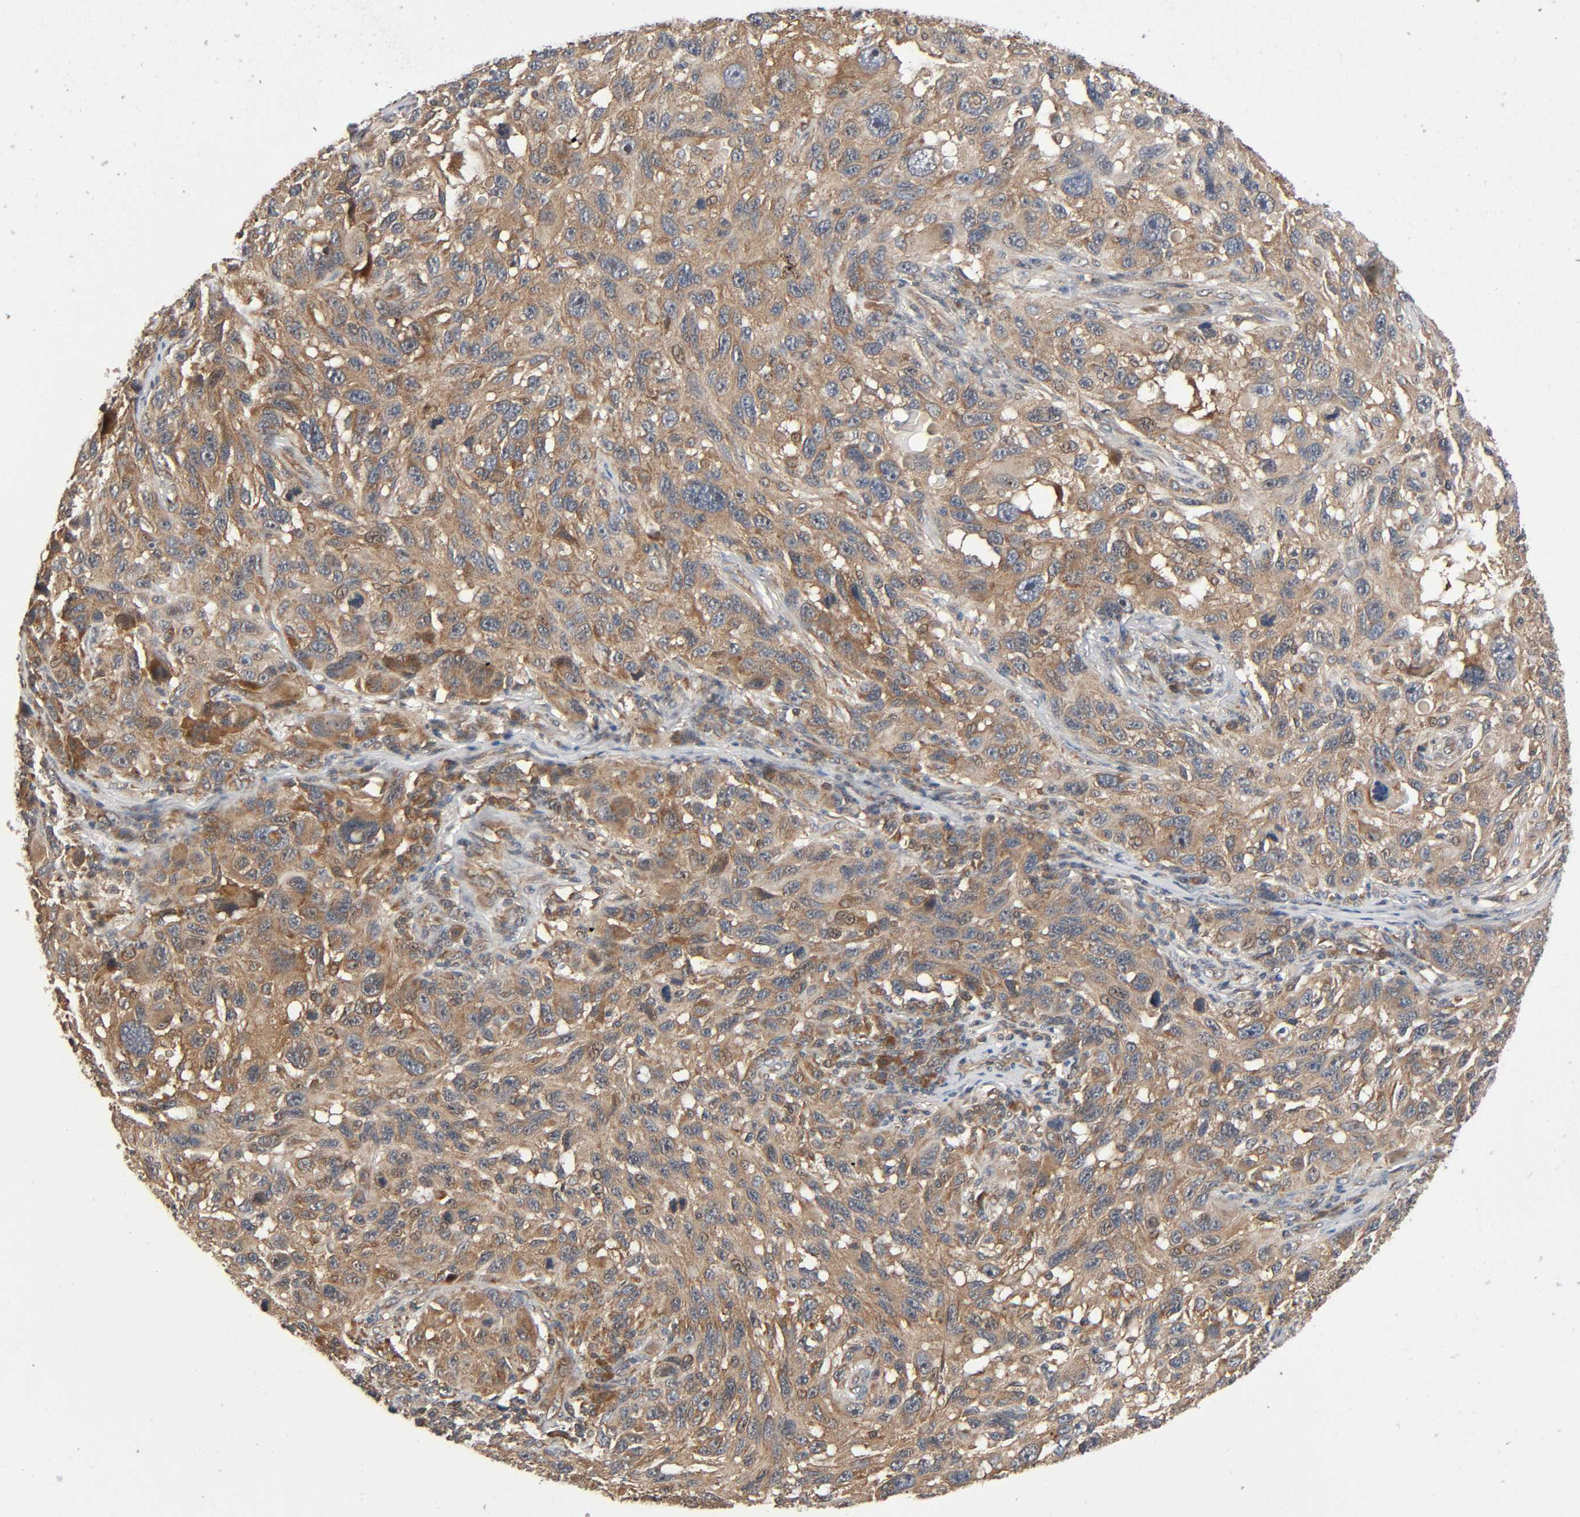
{"staining": {"intensity": "moderate", "quantity": ">75%", "location": "cytoplasmic/membranous"}, "tissue": "melanoma", "cell_type": "Tumor cells", "image_type": "cancer", "snomed": [{"axis": "morphology", "description": "Malignant melanoma, NOS"}, {"axis": "topography", "description": "Skin"}], "caption": "Brown immunohistochemical staining in human melanoma exhibits moderate cytoplasmic/membranous staining in about >75% of tumor cells.", "gene": "PPP2R1B", "patient": {"sex": "male", "age": 53}}